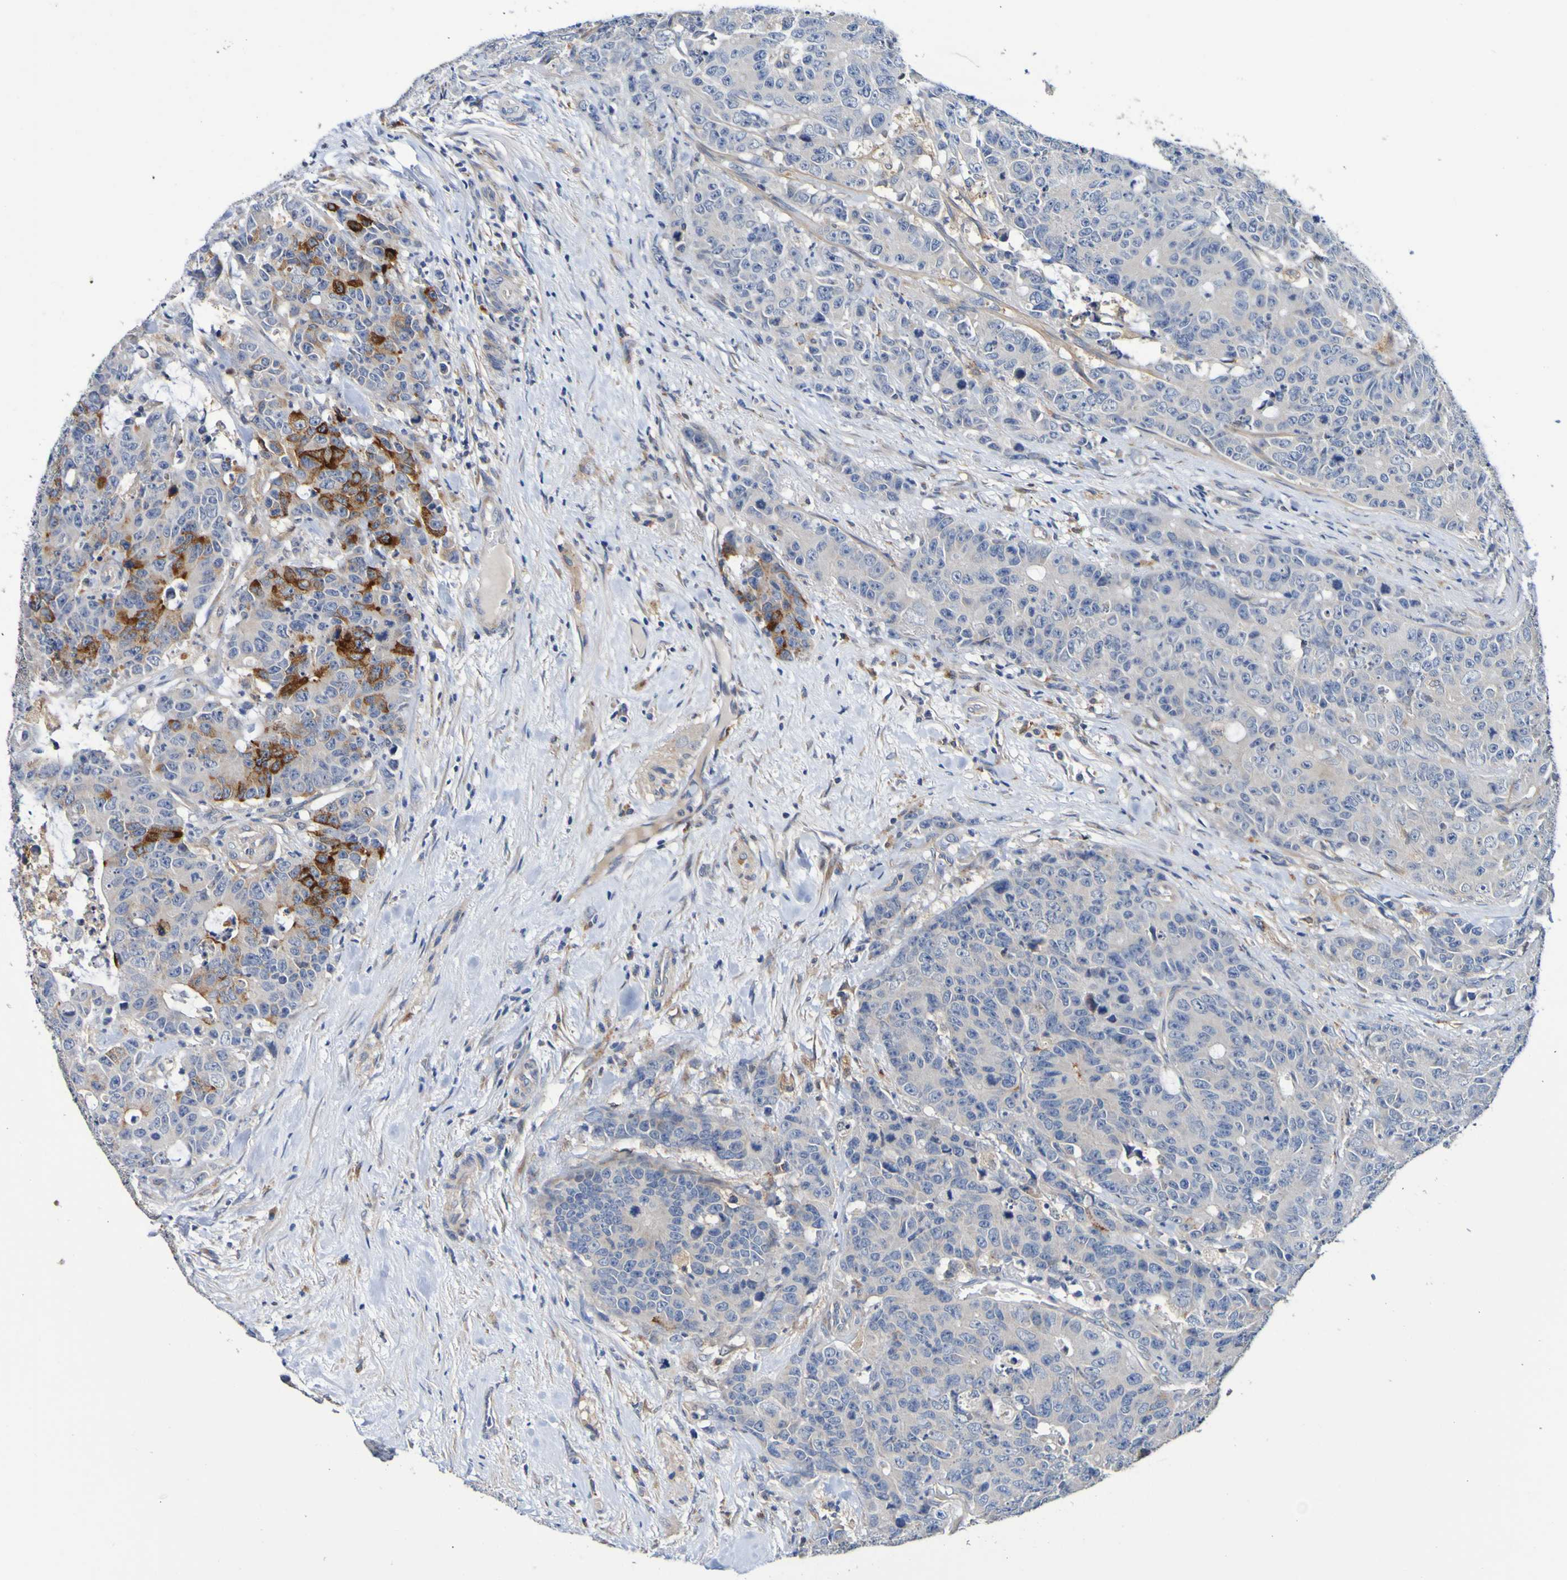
{"staining": {"intensity": "weak", "quantity": ">75%", "location": "cytoplasmic/membranous"}, "tissue": "colorectal cancer", "cell_type": "Tumor cells", "image_type": "cancer", "snomed": [{"axis": "morphology", "description": "Adenocarcinoma, NOS"}, {"axis": "topography", "description": "Colon"}], "caption": "Protein expression analysis of colorectal adenocarcinoma exhibits weak cytoplasmic/membranous expression in approximately >75% of tumor cells. (brown staining indicates protein expression, while blue staining denotes nuclei).", "gene": "METAP2", "patient": {"sex": "female", "age": 86}}